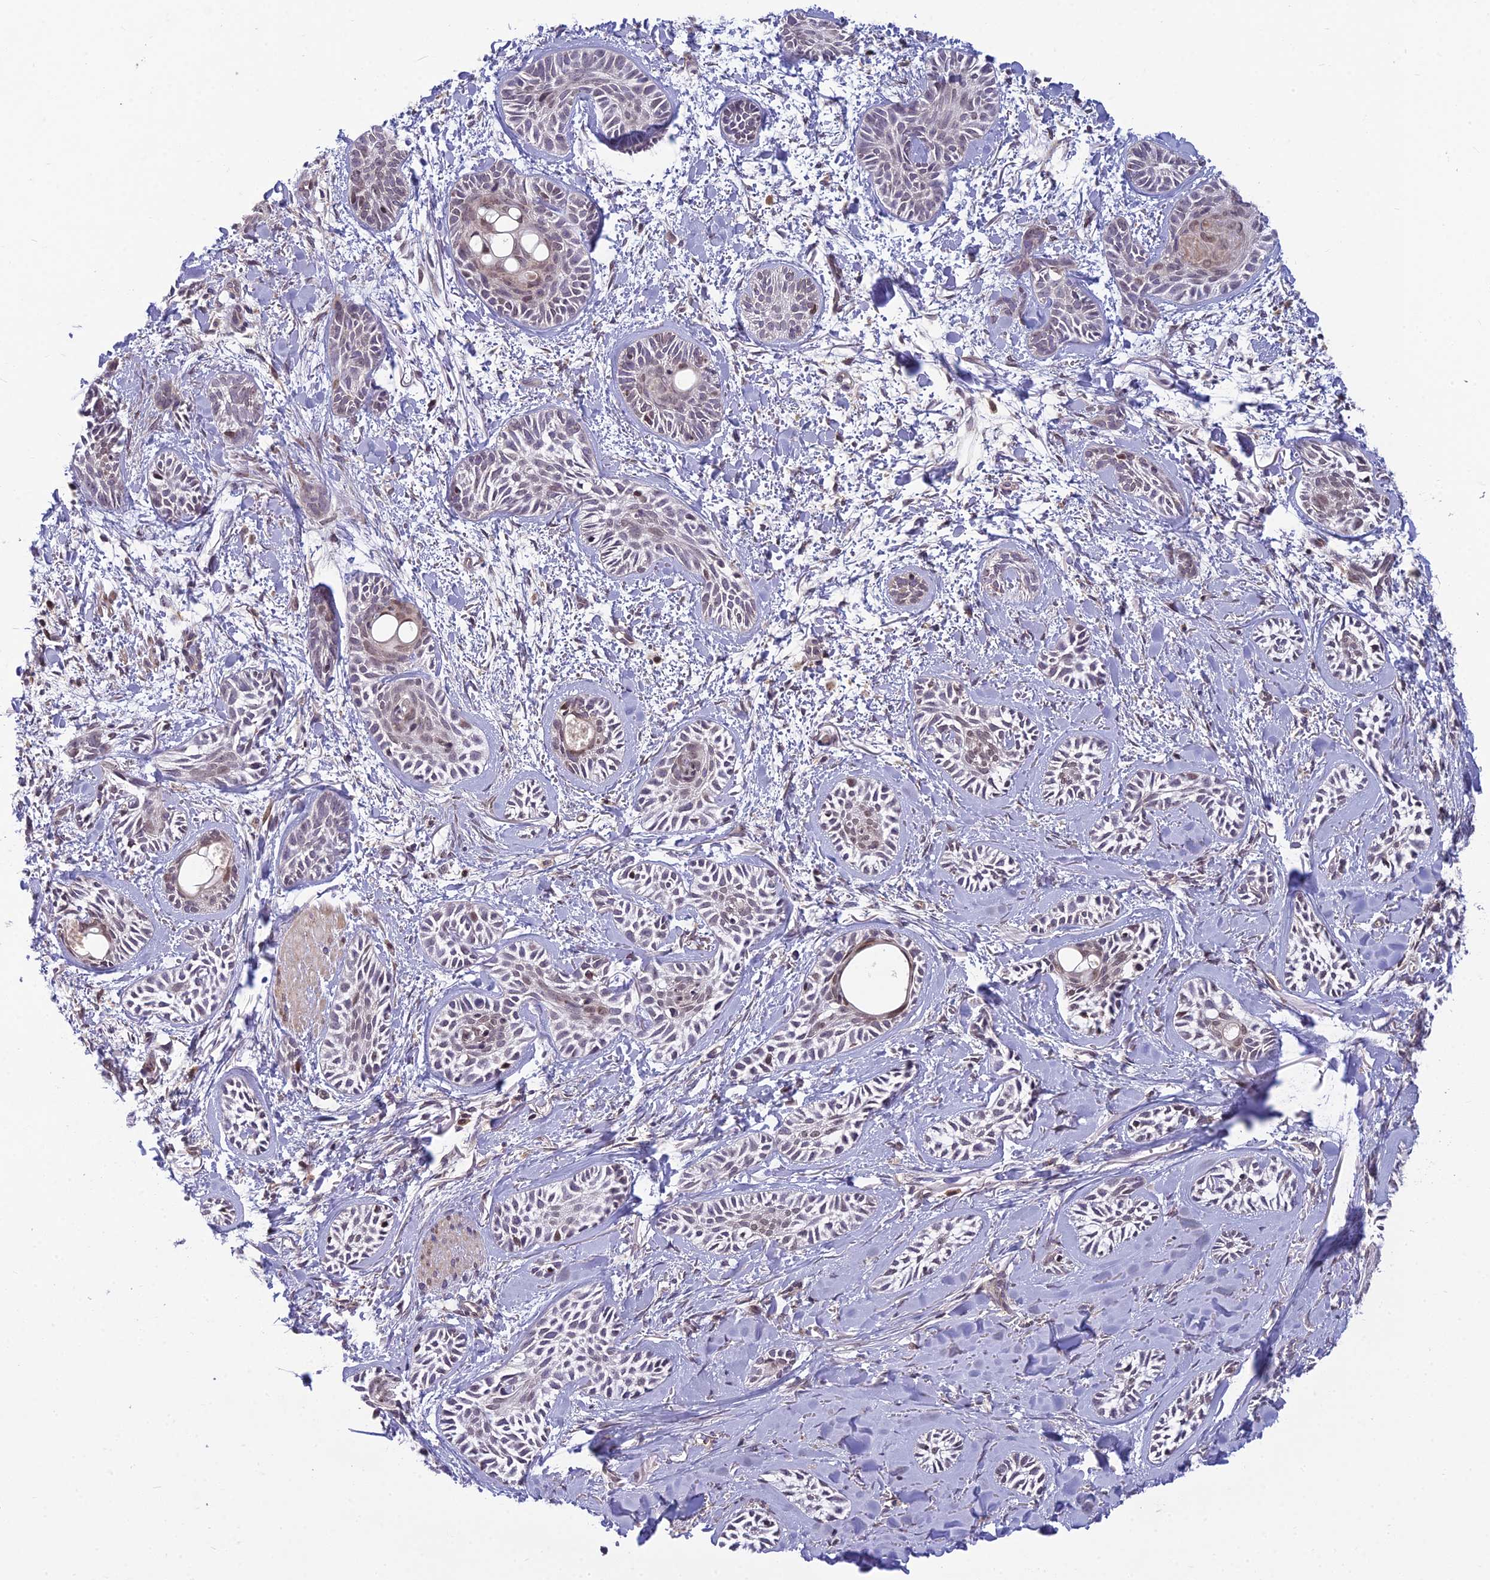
{"staining": {"intensity": "negative", "quantity": "none", "location": "none"}, "tissue": "skin cancer", "cell_type": "Tumor cells", "image_type": "cancer", "snomed": [{"axis": "morphology", "description": "Basal cell carcinoma"}, {"axis": "topography", "description": "Skin"}], "caption": "Protein analysis of skin cancer (basal cell carcinoma) demonstrates no significant expression in tumor cells.", "gene": "DTX2", "patient": {"sex": "female", "age": 59}}